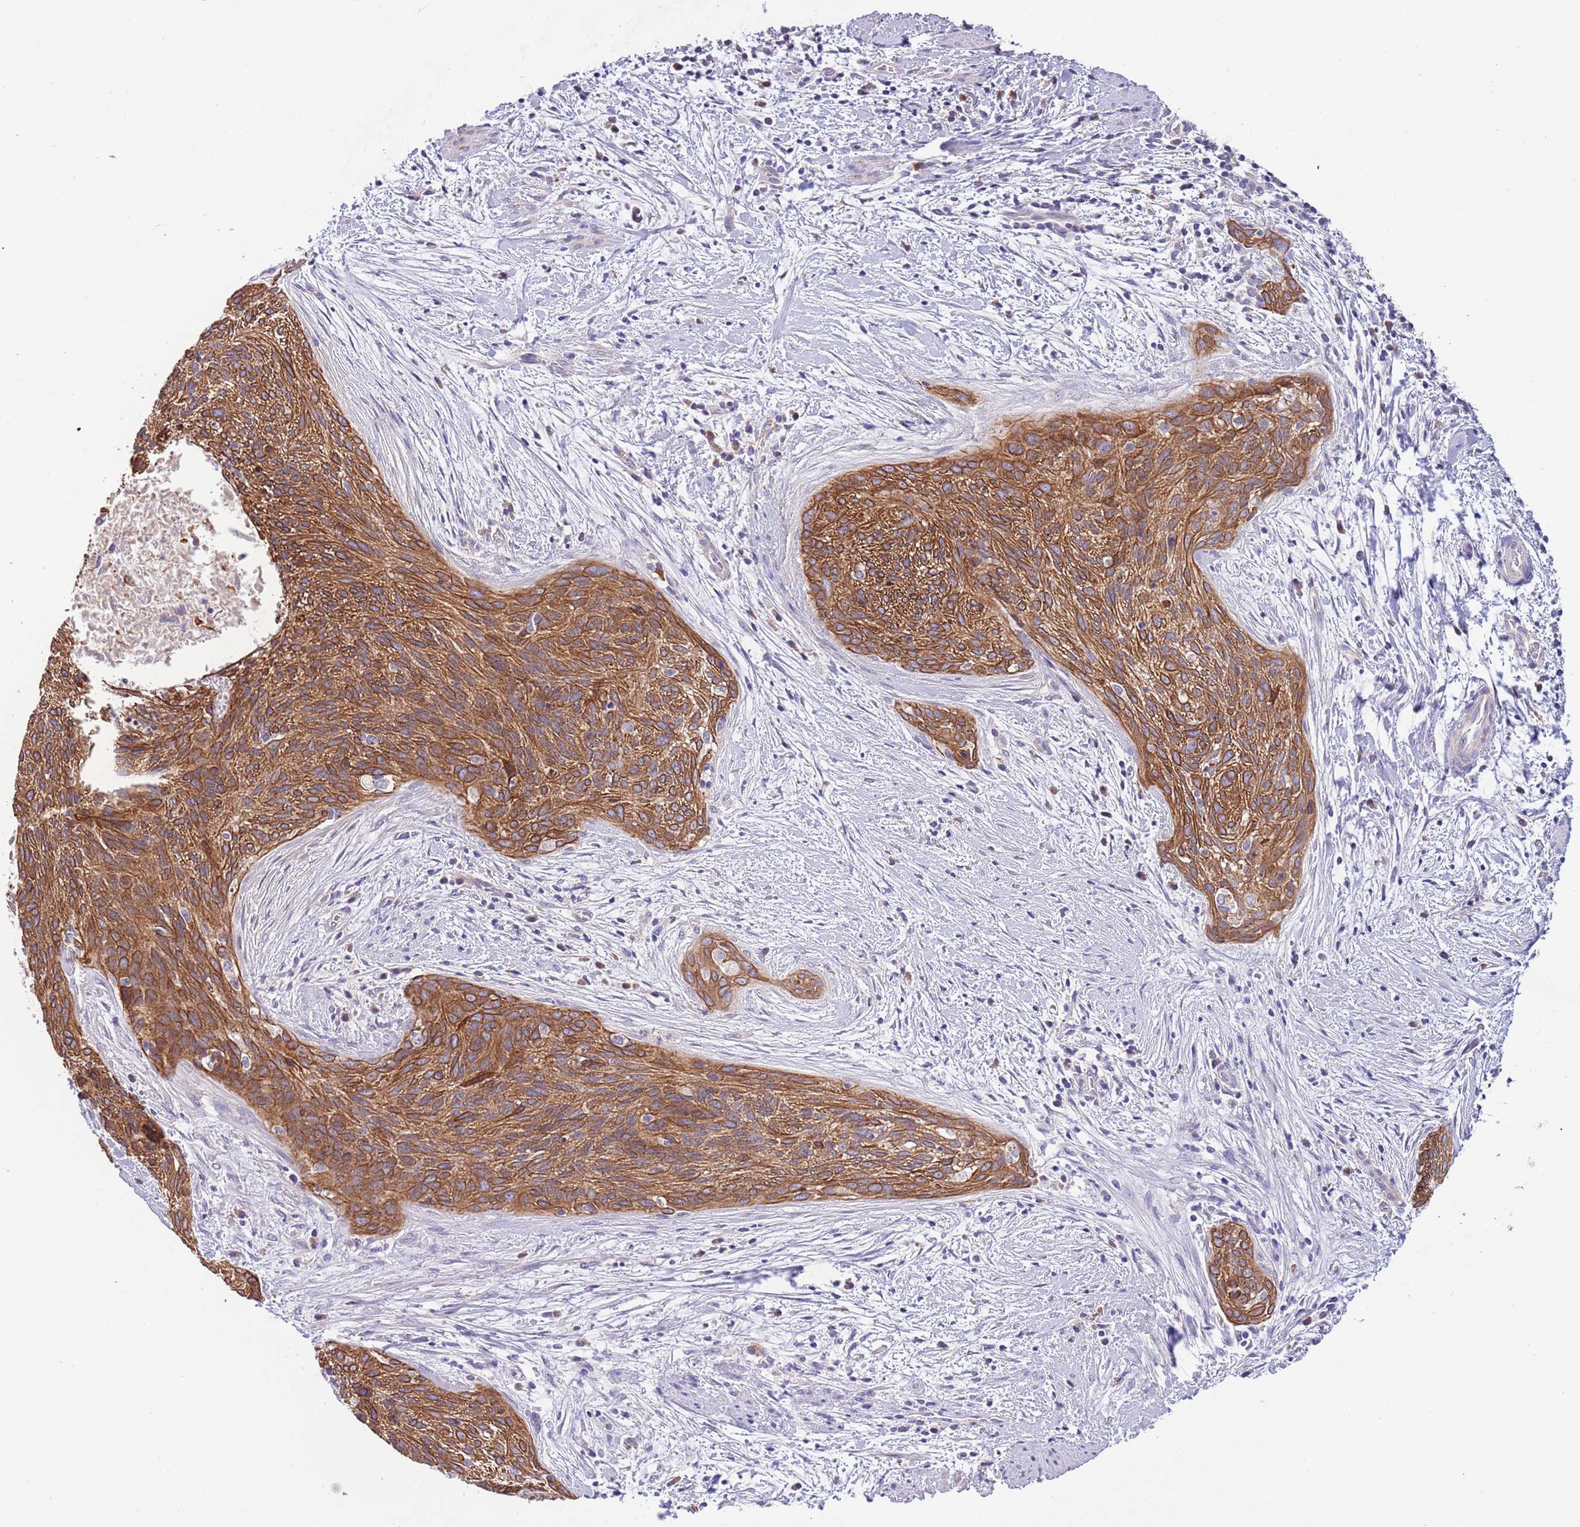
{"staining": {"intensity": "strong", "quantity": ">75%", "location": "cytoplasmic/membranous"}, "tissue": "cervical cancer", "cell_type": "Tumor cells", "image_type": "cancer", "snomed": [{"axis": "morphology", "description": "Squamous cell carcinoma, NOS"}, {"axis": "topography", "description": "Cervix"}], "caption": "Cervical squamous cell carcinoma was stained to show a protein in brown. There is high levels of strong cytoplasmic/membranous staining in about >75% of tumor cells. The protein is shown in brown color, while the nuclei are stained blue.", "gene": "ZNF658", "patient": {"sex": "female", "age": 55}}